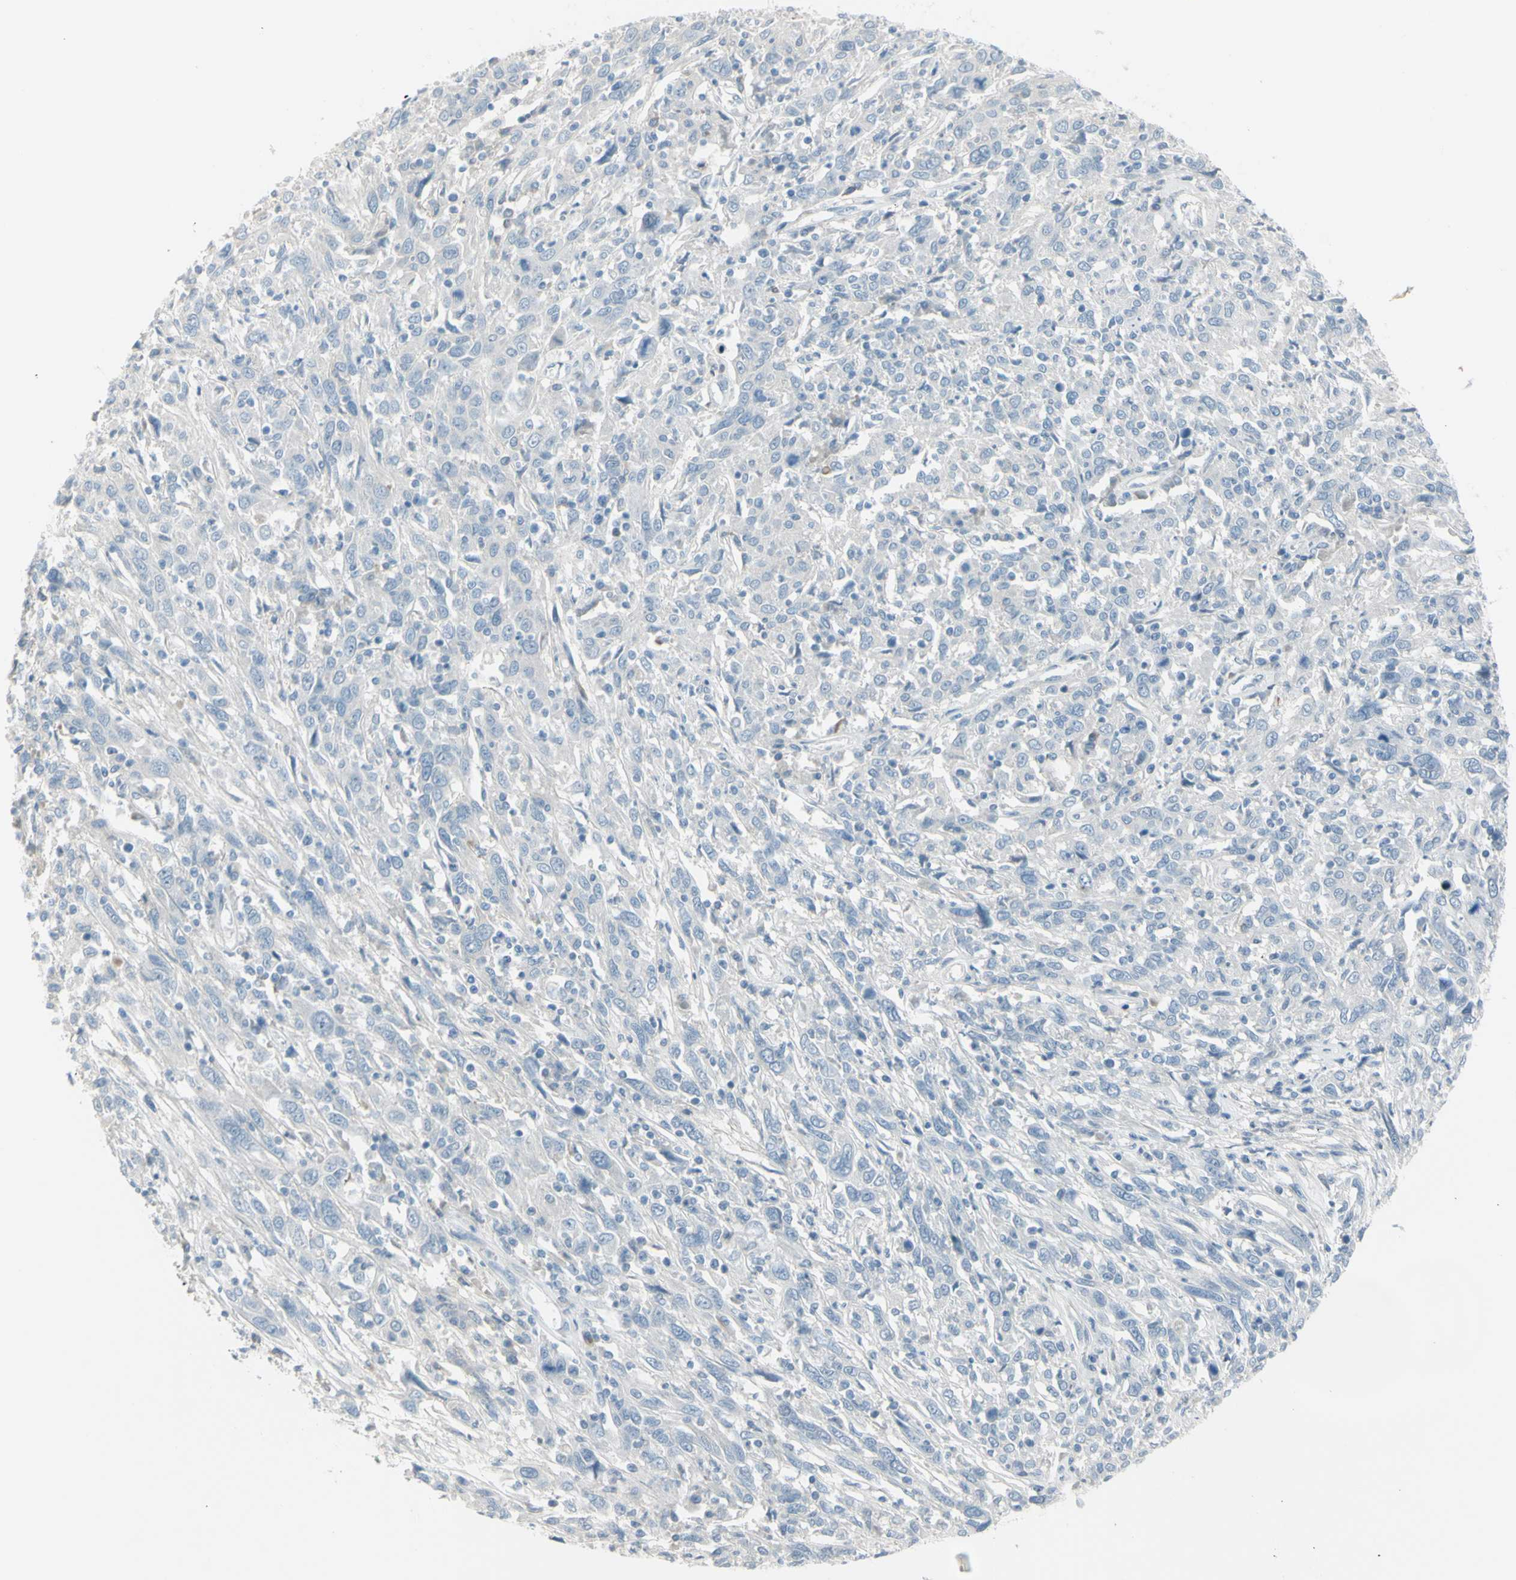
{"staining": {"intensity": "negative", "quantity": "none", "location": "none"}, "tissue": "cervical cancer", "cell_type": "Tumor cells", "image_type": "cancer", "snomed": [{"axis": "morphology", "description": "Squamous cell carcinoma, NOS"}, {"axis": "topography", "description": "Cervix"}], "caption": "Cervical squamous cell carcinoma stained for a protein using IHC shows no expression tumor cells.", "gene": "GPR34", "patient": {"sex": "female", "age": 46}}